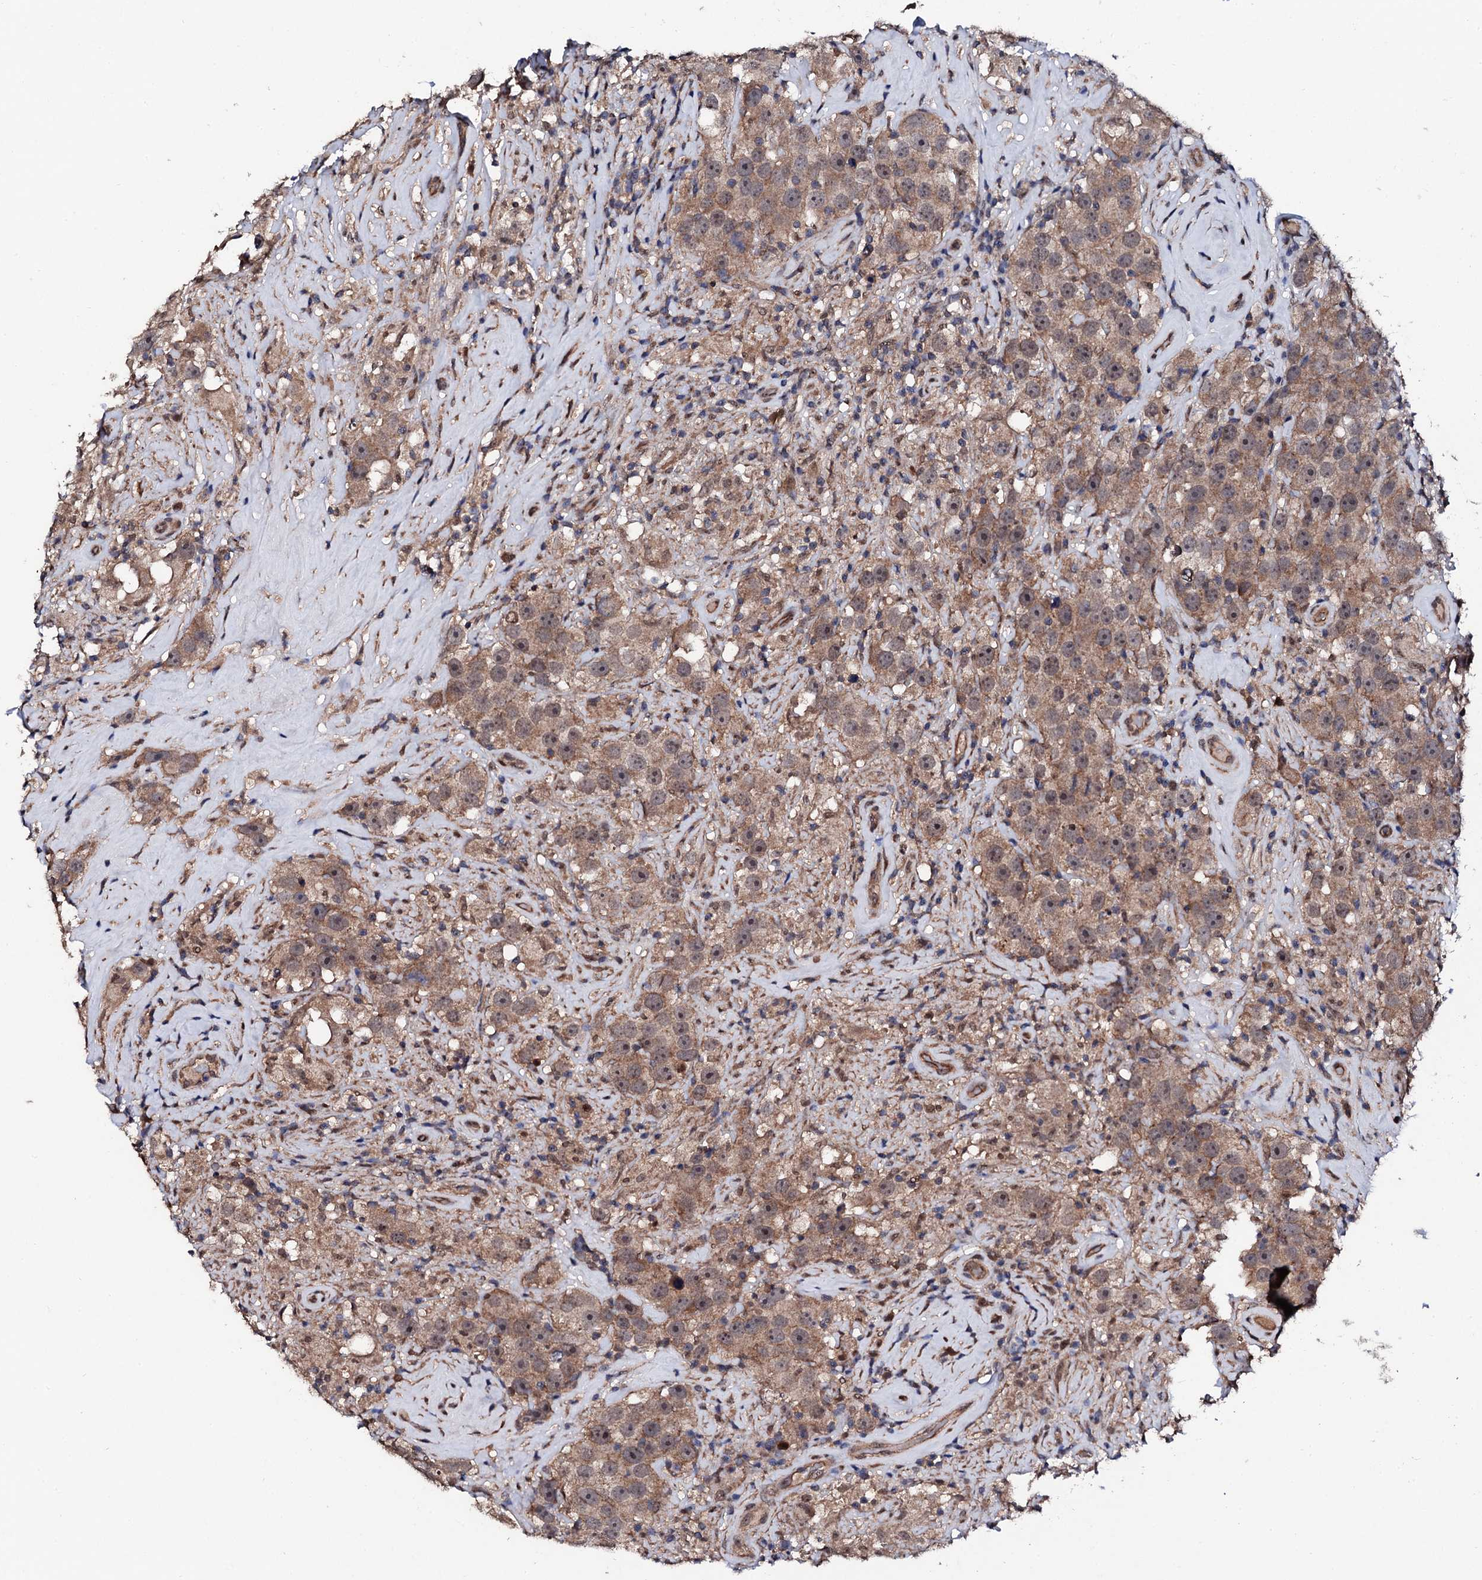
{"staining": {"intensity": "moderate", "quantity": ">75%", "location": "cytoplasmic/membranous,nuclear"}, "tissue": "testis cancer", "cell_type": "Tumor cells", "image_type": "cancer", "snomed": [{"axis": "morphology", "description": "Seminoma, NOS"}, {"axis": "topography", "description": "Testis"}], "caption": "Immunohistochemical staining of human testis cancer (seminoma) exhibits medium levels of moderate cytoplasmic/membranous and nuclear protein staining in about >75% of tumor cells. (Stains: DAB (3,3'-diaminobenzidine) in brown, nuclei in blue, Microscopy: brightfield microscopy at high magnification).", "gene": "IP6K1", "patient": {"sex": "male", "age": 49}}